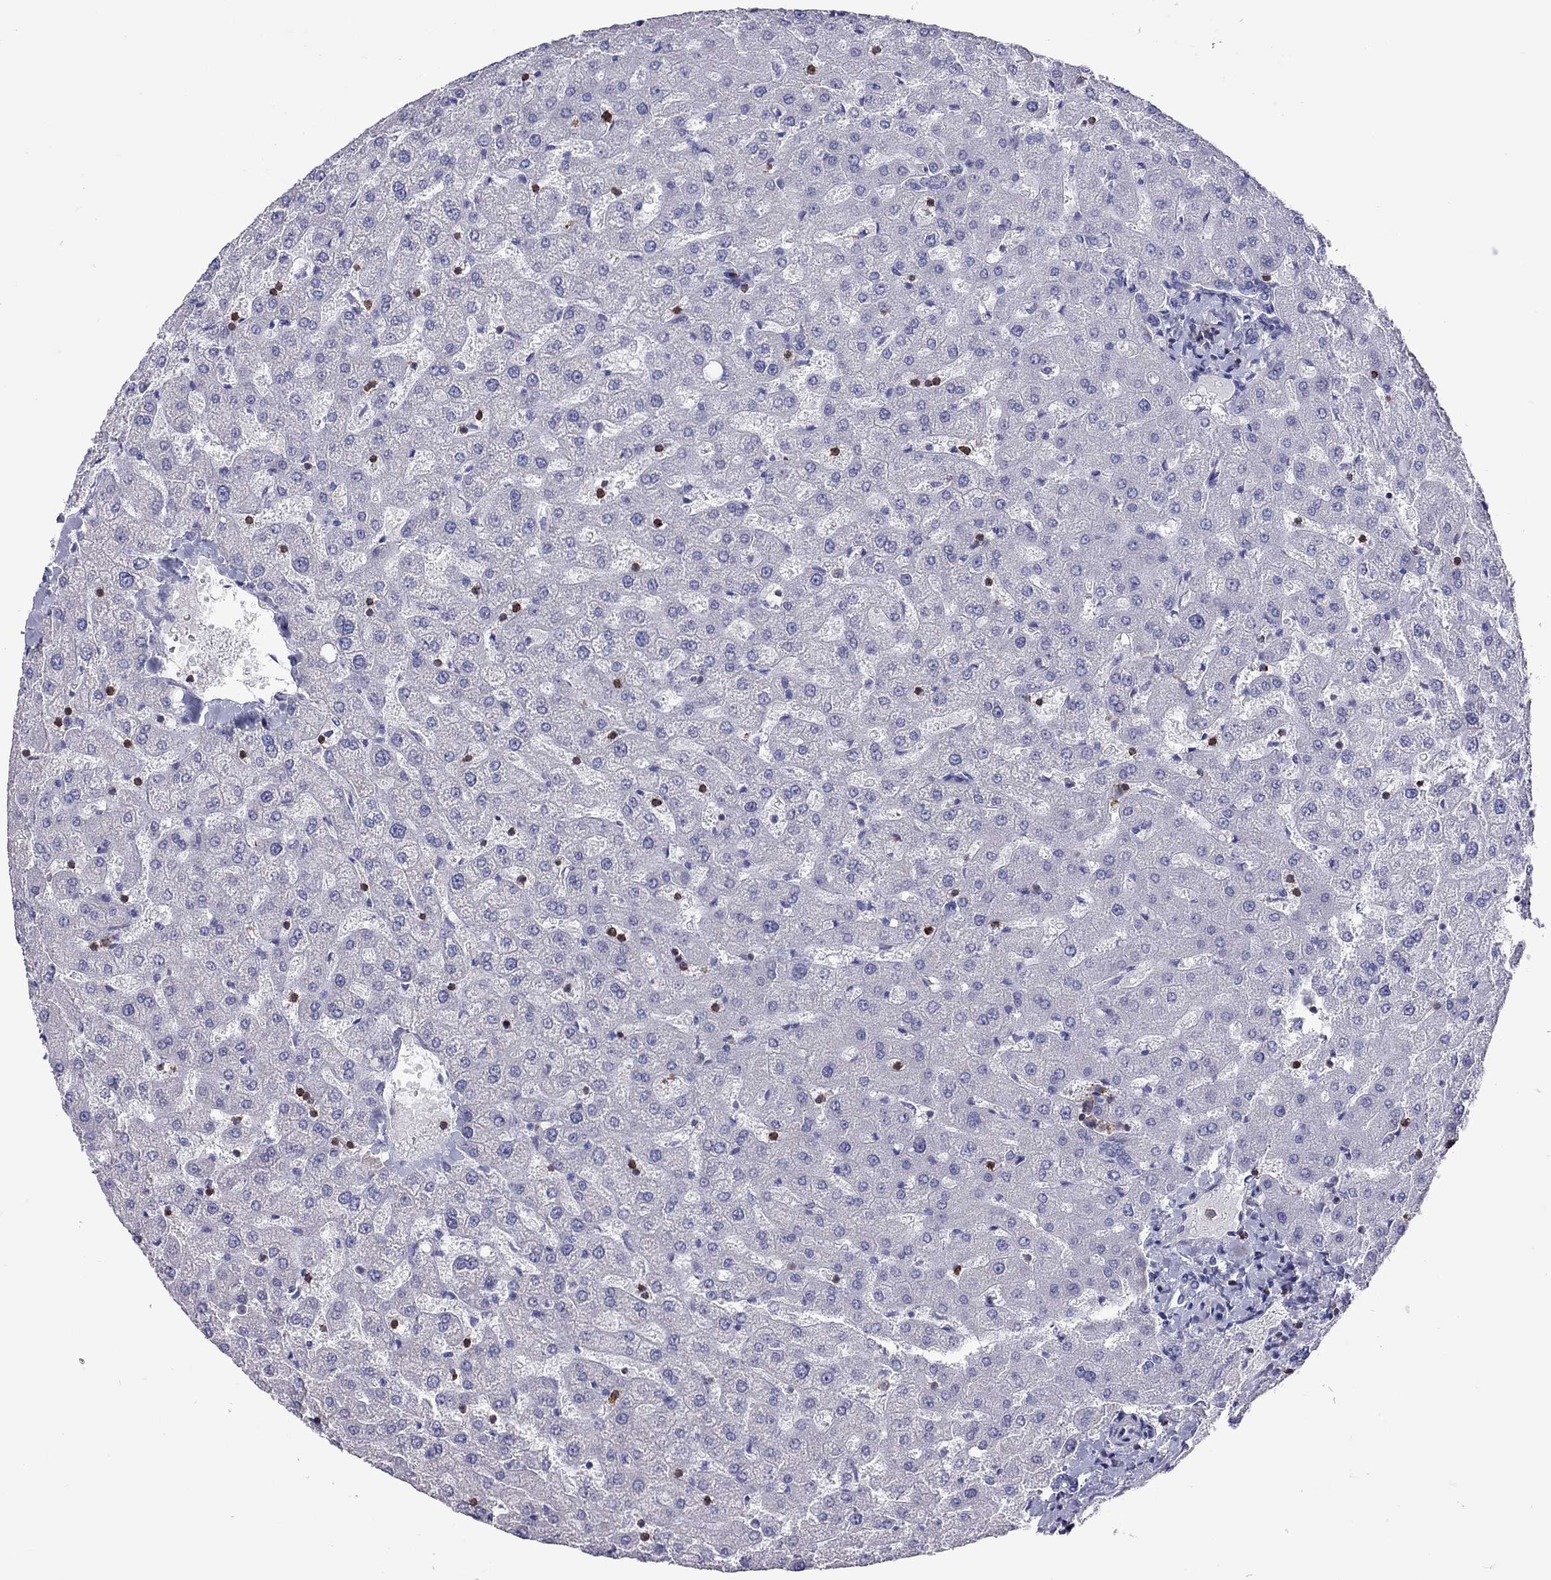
{"staining": {"intensity": "negative", "quantity": "none", "location": "none"}, "tissue": "liver", "cell_type": "Cholangiocytes", "image_type": "normal", "snomed": [{"axis": "morphology", "description": "Normal tissue, NOS"}, {"axis": "topography", "description": "Liver"}], "caption": "DAB immunohistochemical staining of unremarkable human liver reveals no significant positivity in cholangiocytes. (Brightfield microscopy of DAB immunohistochemistry (IHC) at high magnification).", "gene": "ENSG00000288637", "patient": {"sex": "female", "age": 50}}